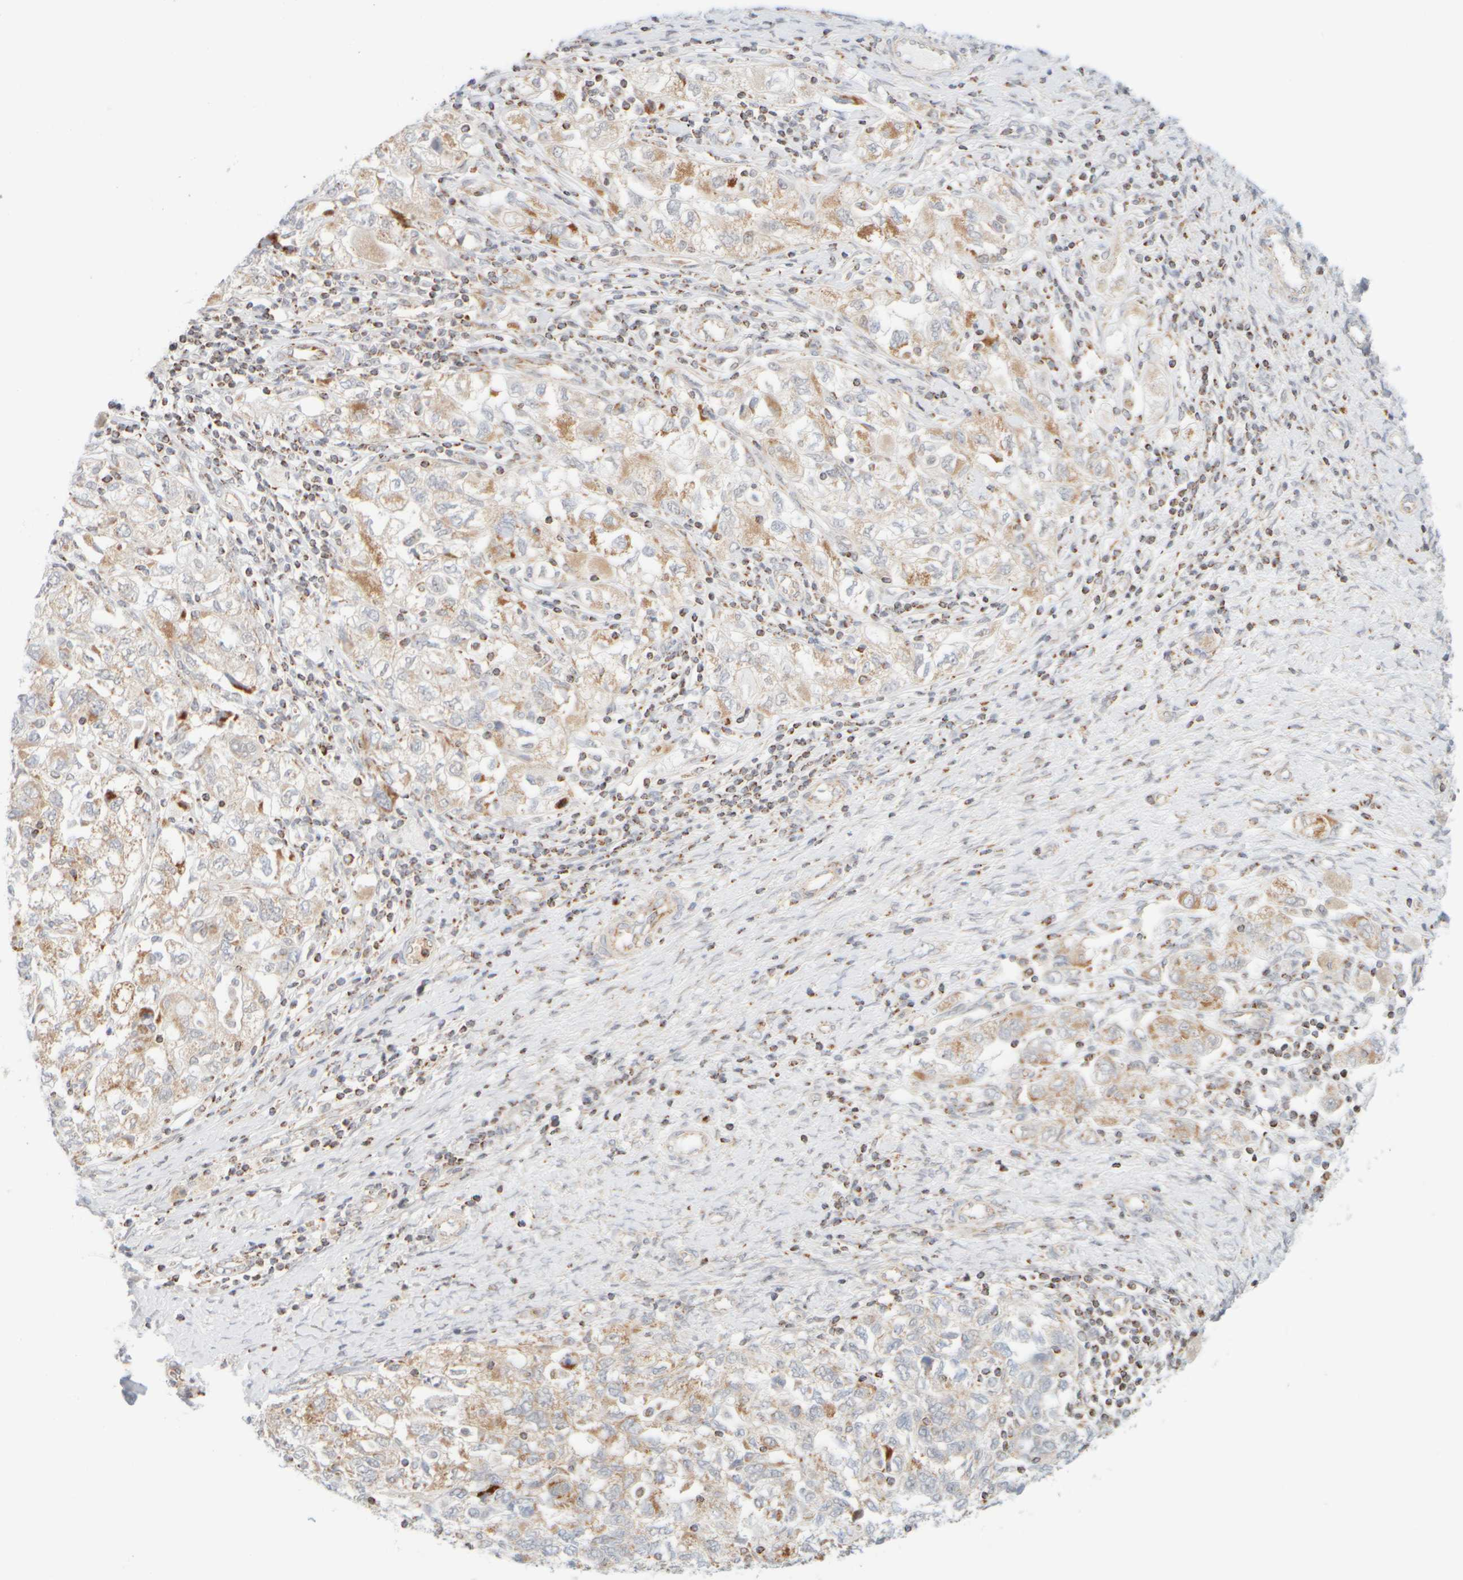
{"staining": {"intensity": "weak", "quantity": ">75%", "location": "cytoplasmic/membranous"}, "tissue": "ovarian cancer", "cell_type": "Tumor cells", "image_type": "cancer", "snomed": [{"axis": "morphology", "description": "Carcinoma, NOS"}, {"axis": "morphology", "description": "Cystadenocarcinoma, serous, NOS"}, {"axis": "topography", "description": "Ovary"}], "caption": "About >75% of tumor cells in ovarian serous cystadenocarcinoma demonstrate weak cytoplasmic/membranous protein positivity as visualized by brown immunohistochemical staining.", "gene": "PPM1K", "patient": {"sex": "female", "age": 69}}